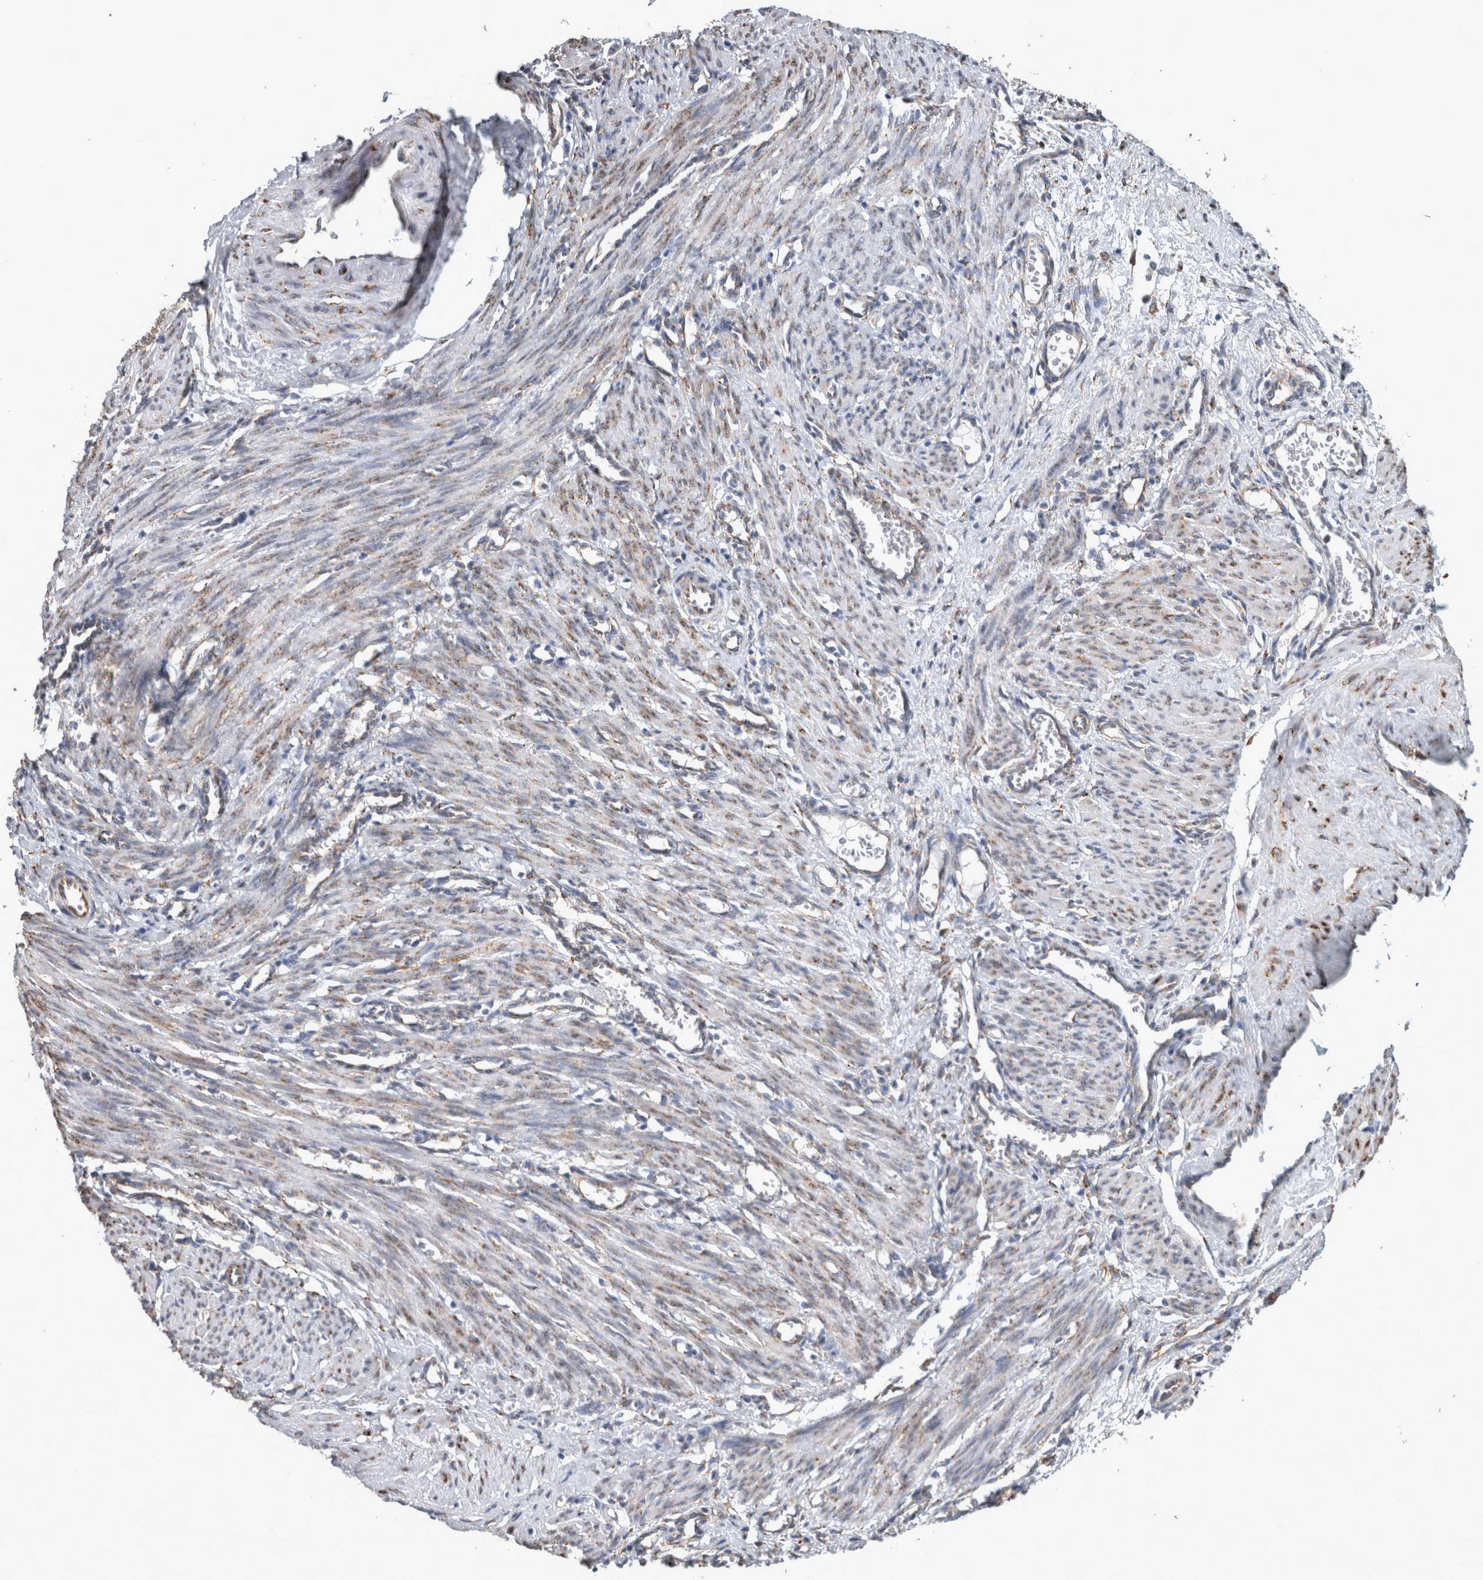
{"staining": {"intensity": "moderate", "quantity": "25%-75%", "location": "cytoplasmic/membranous"}, "tissue": "smooth muscle", "cell_type": "Smooth muscle cells", "image_type": "normal", "snomed": [{"axis": "morphology", "description": "Normal tissue, NOS"}, {"axis": "topography", "description": "Endometrium"}], "caption": "Brown immunohistochemical staining in normal smooth muscle shows moderate cytoplasmic/membranous expression in about 25%-75% of smooth muscle cells.", "gene": "FHIP2B", "patient": {"sex": "female", "age": 33}}